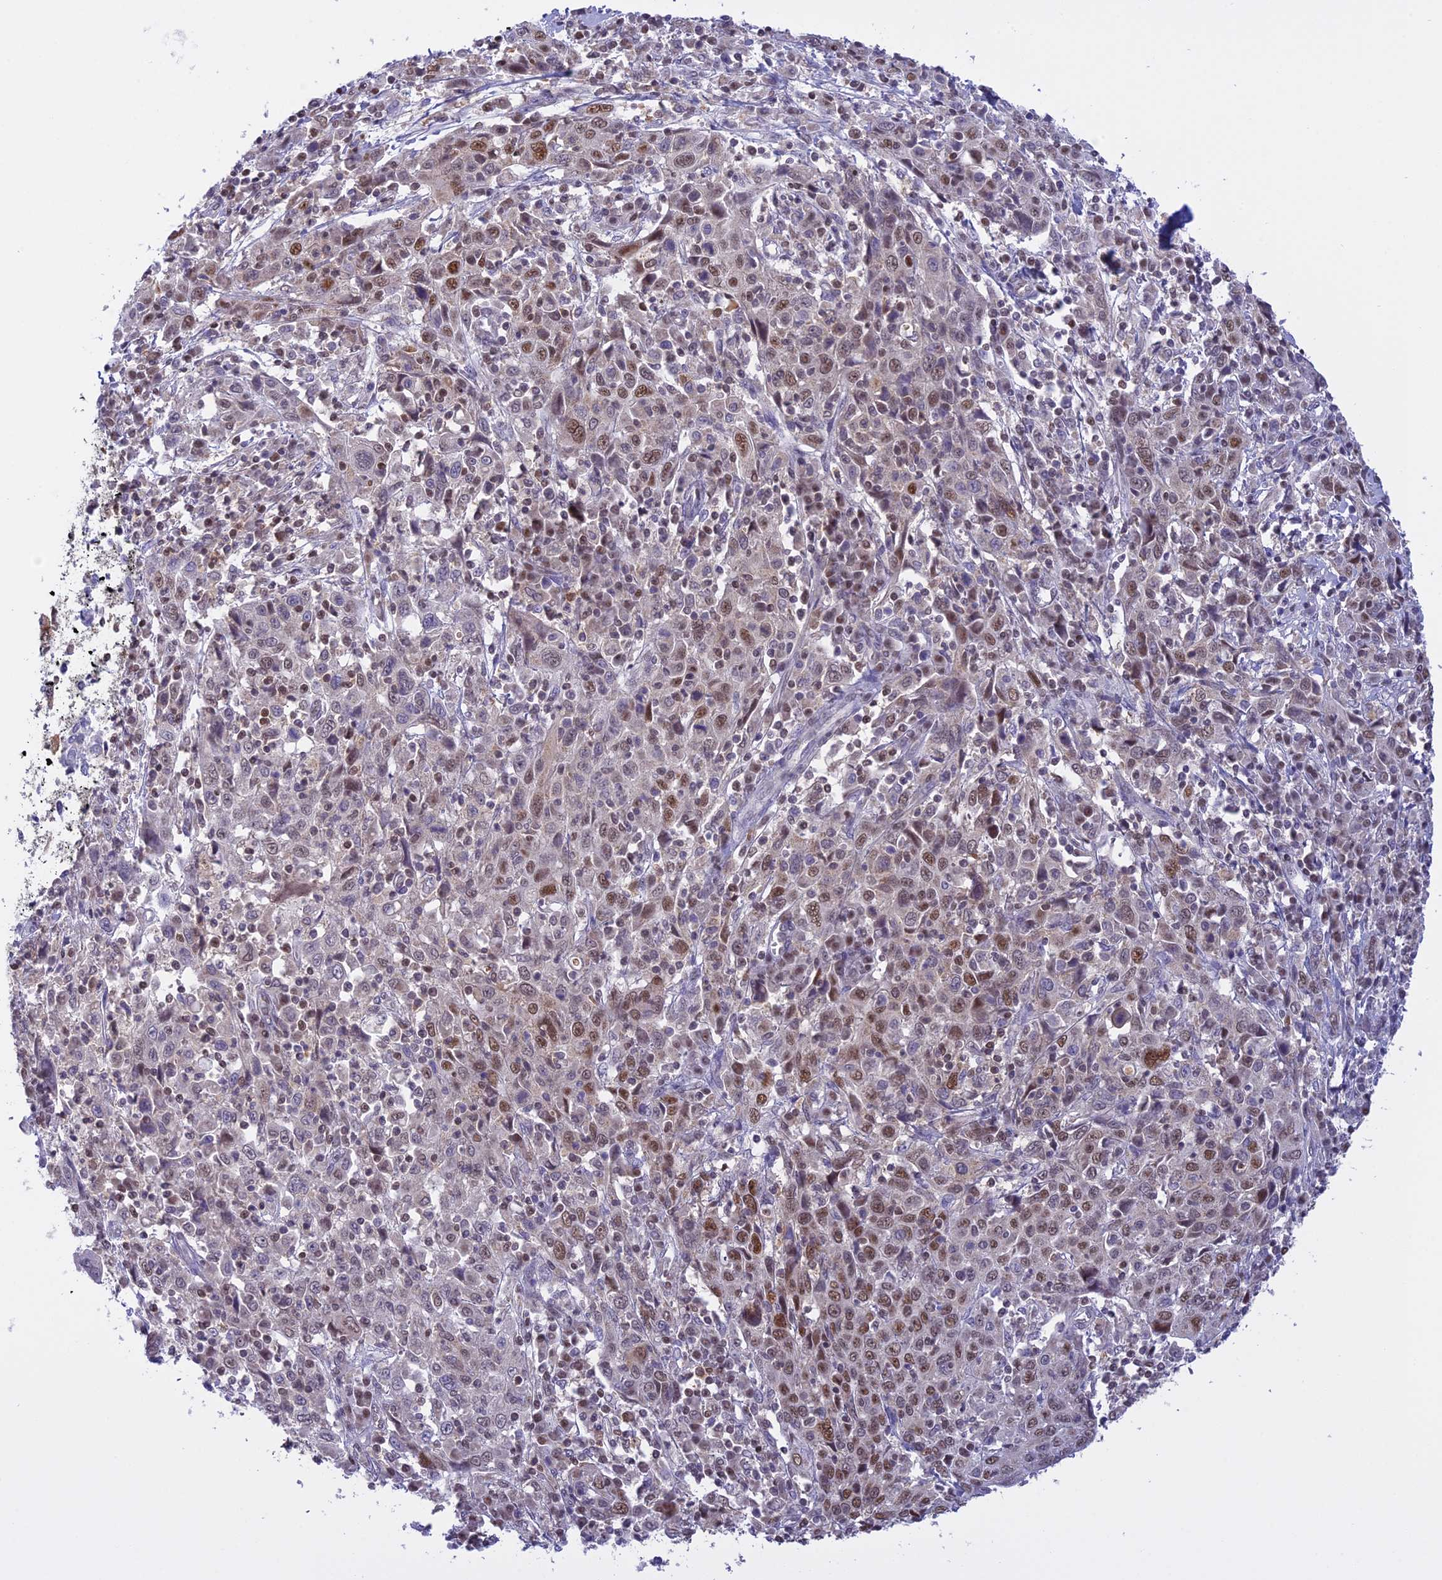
{"staining": {"intensity": "moderate", "quantity": "25%-75%", "location": "nuclear"}, "tissue": "cervical cancer", "cell_type": "Tumor cells", "image_type": "cancer", "snomed": [{"axis": "morphology", "description": "Squamous cell carcinoma, NOS"}, {"axis": "topography", "description": "Cervix"}], "caption": "Moderate nuclear positivity for a protein is identified in approximately 25%-75% of tumor cells of cervical squamous cell carcinoma using immunohistochemistry (IHC).", "gene": "IZUMO2", "patient": {"sex": "female", "age": 46}}